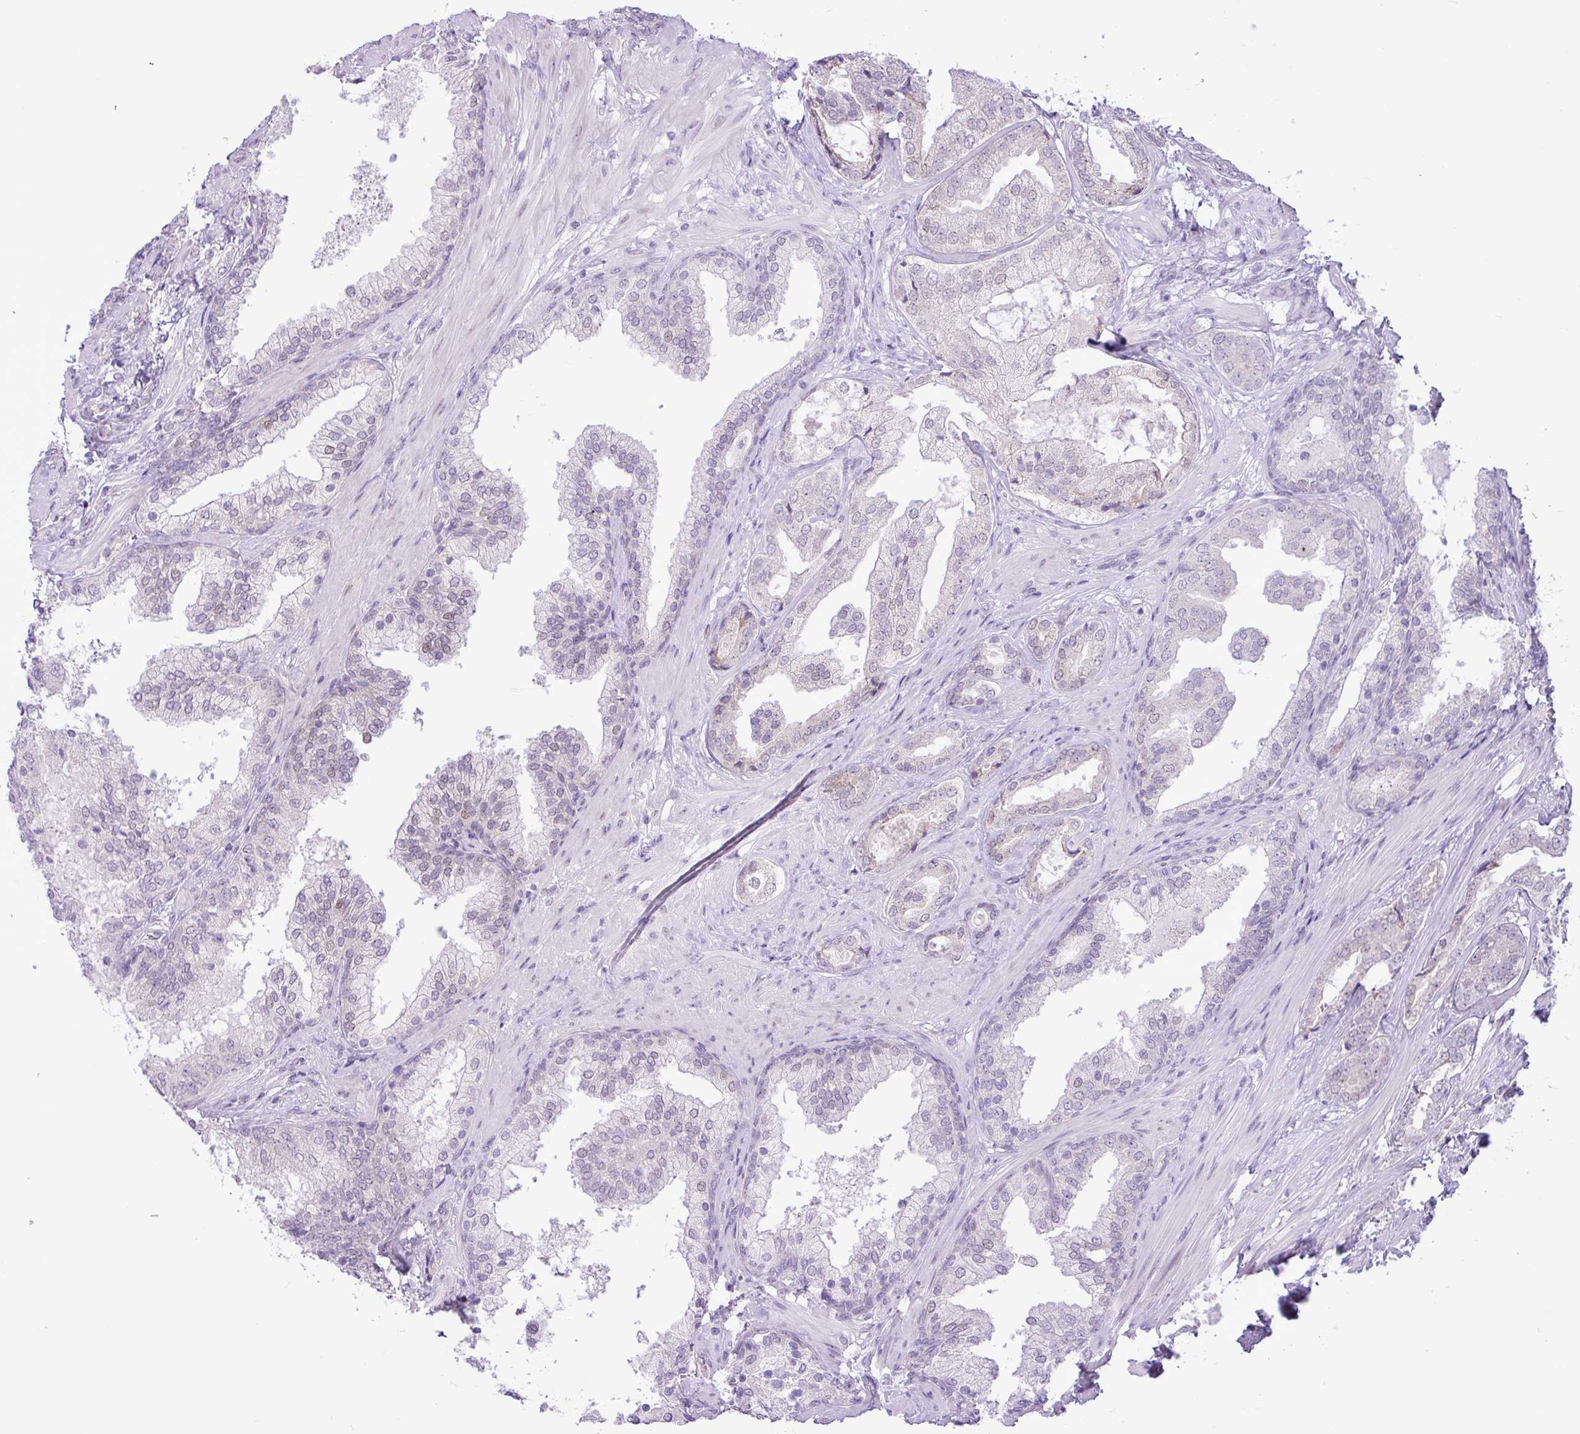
{"staining": {"intensity": "negative", "quantity": "none", "location": "none"}, "tissue": "prostate cancer", "cell_type": "Tumor cells", "image_type": "cancer", "snomed": [{"axis": "morphology", "description": "Adenocarcinoma, High grade"}, {"axis": "topography", "description": "Prostate"}], "caption": "IHC of prostate cancer demonstrates no positivity in tumor cells.", "gene": "ELOA2", "patient": {"sex": "male", "age": 60}}